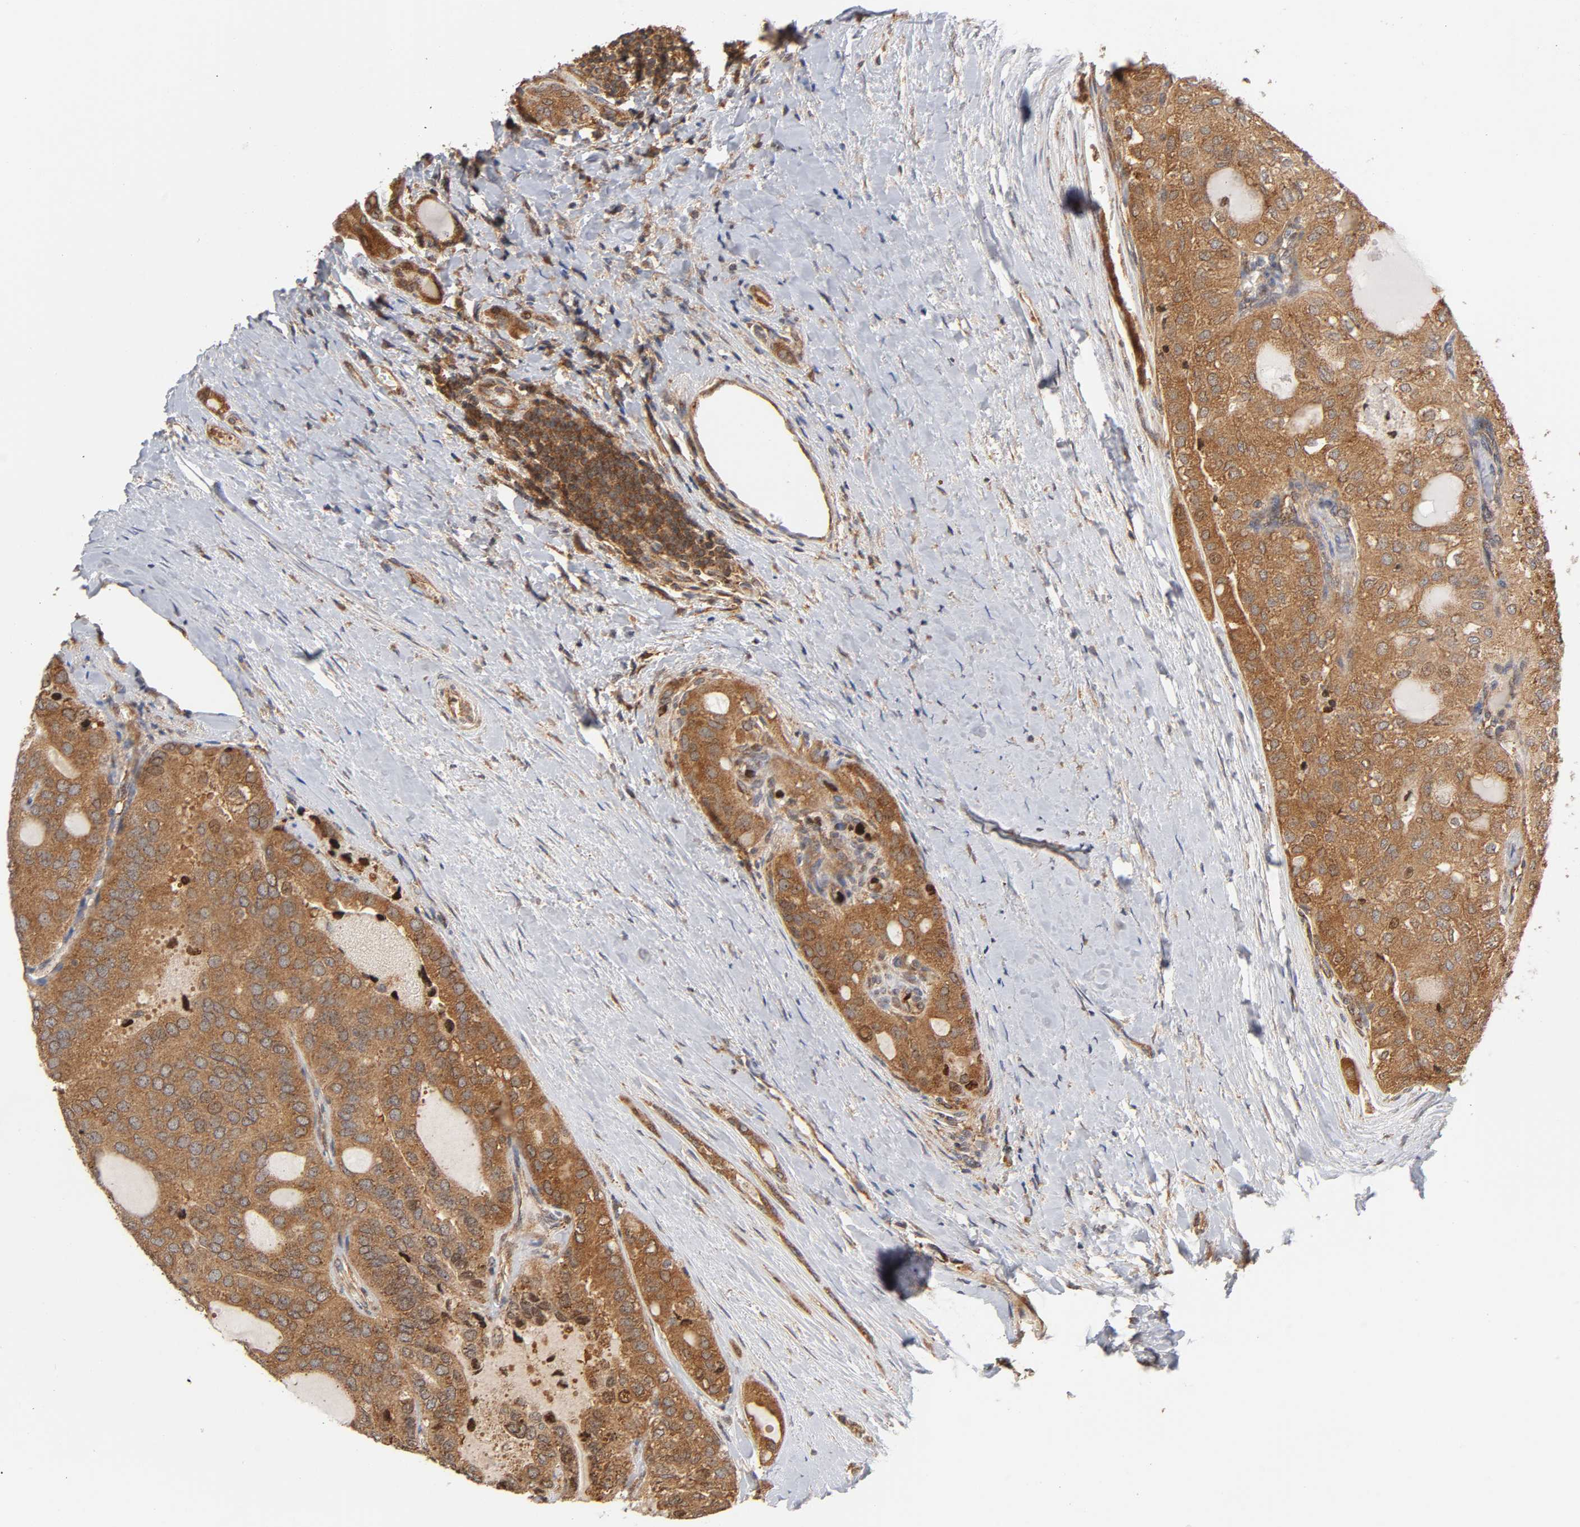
{"staining": {"intensity": "moderate", "quantity": ">75%", "location": "cytoplasmic/membranous"}, "tissue": "thyroid cancer", "cell_type": "Tumor cells", "image_type": "cancer", "snomed": [{"axis": "morphology", "description": "Follicular adenoma carcinoma, NOS"}, {"axis": "topography", "description": "Thyroid gland"}], "caption": "This histopathology image shows IHC staining of human thyroid cancer, with medium moderate cytoplasmic/membranous expression in approximately >75% of tumor cells.", "gene": "PAFAH1B1", "patient": {"sex": "male", "age": 75}}